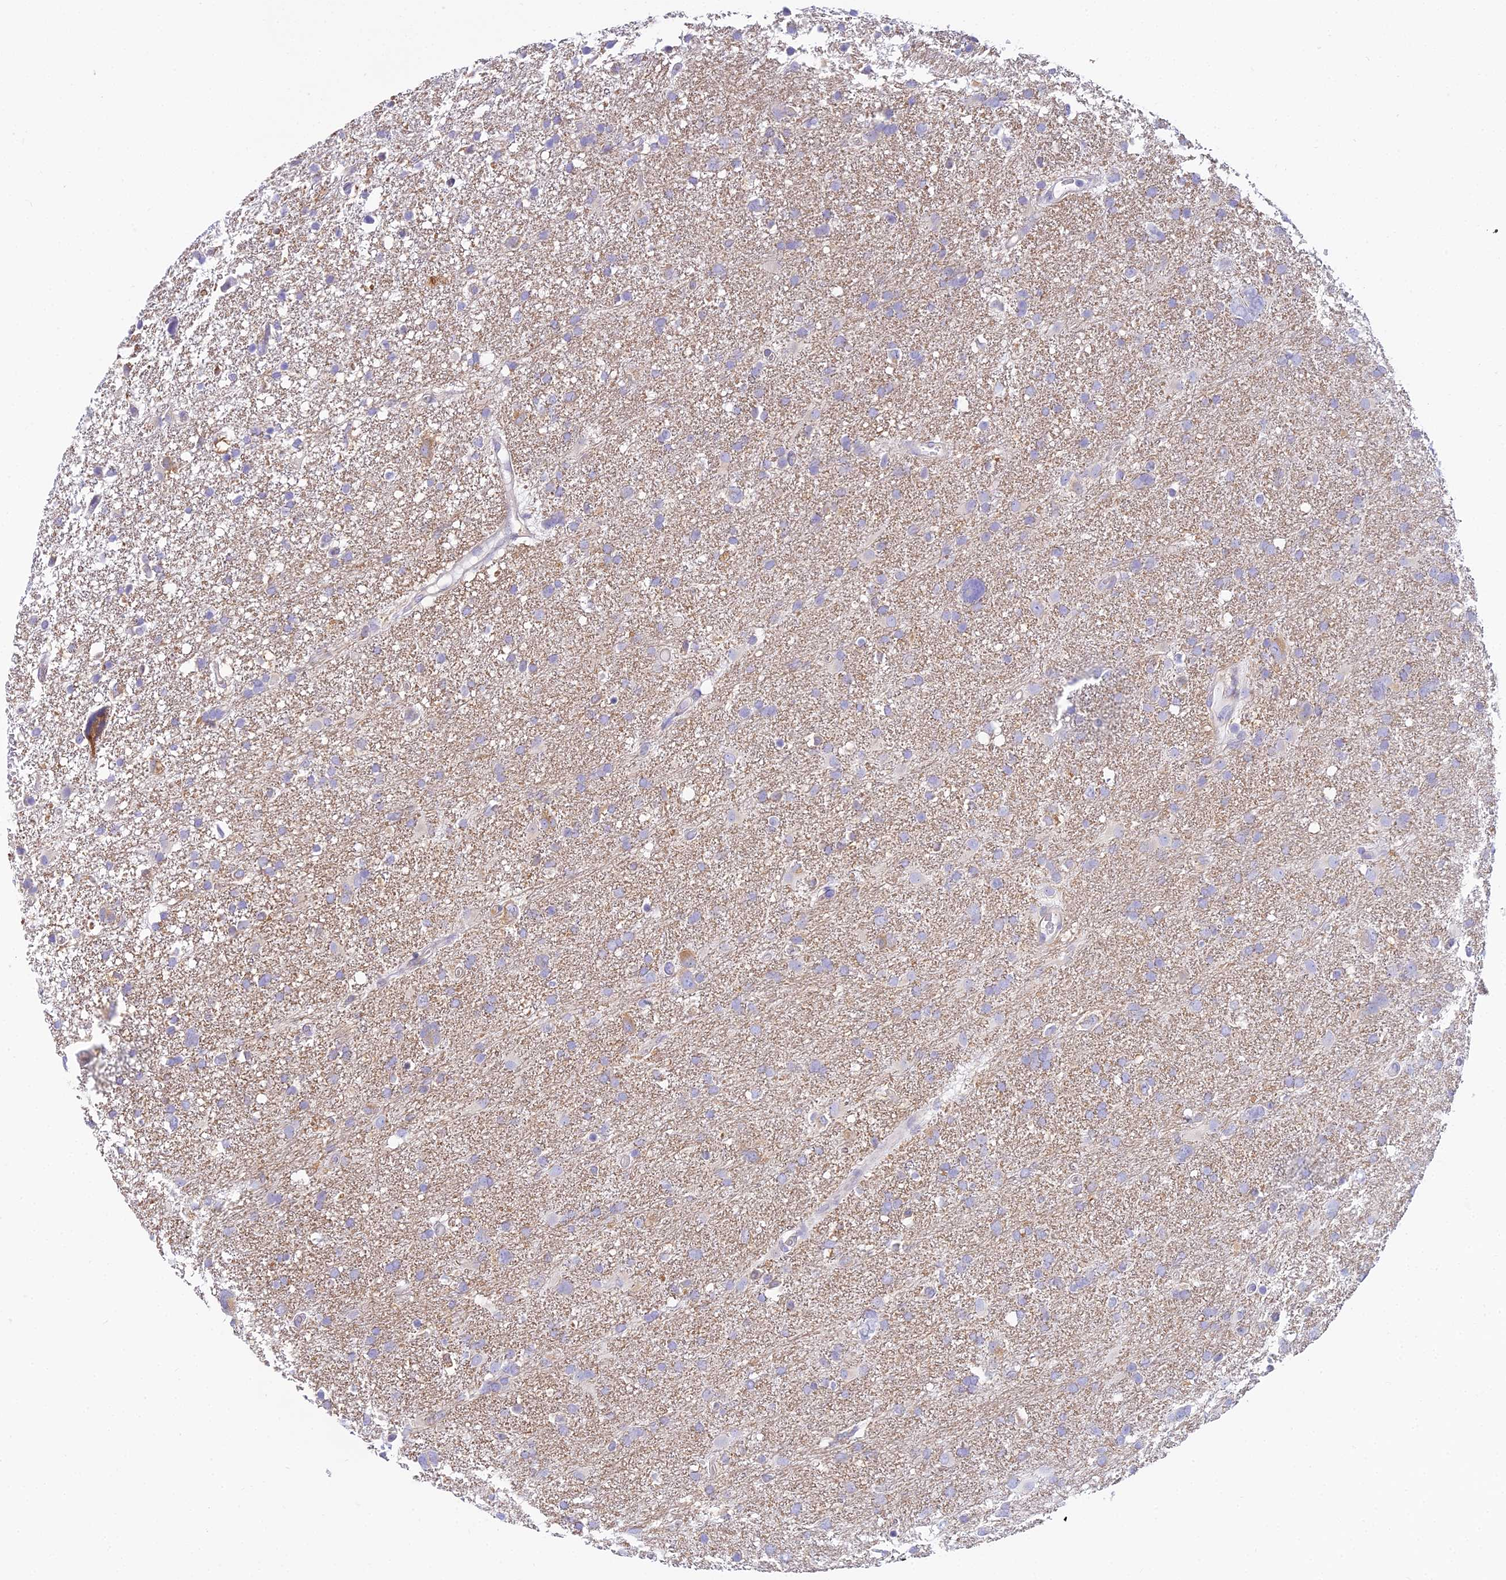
{"staining": {"intensity": "negative", "quantity": "none", "location": "none"}, "tissue": "glioma", "cell_type": "Tumor cells", "image_type": "cancer", "snomed": [{"axis": "morphology", "description": "Glioma, malignant, High grade"}, {"axis": "topography", "description": "Brain"}], "caption": "Protein analysis of malignant glioma (high-grade) shows no significant positivity in tumor cells.", "gene": "HM13", "patient": {"sex": "male", "age": 61}}